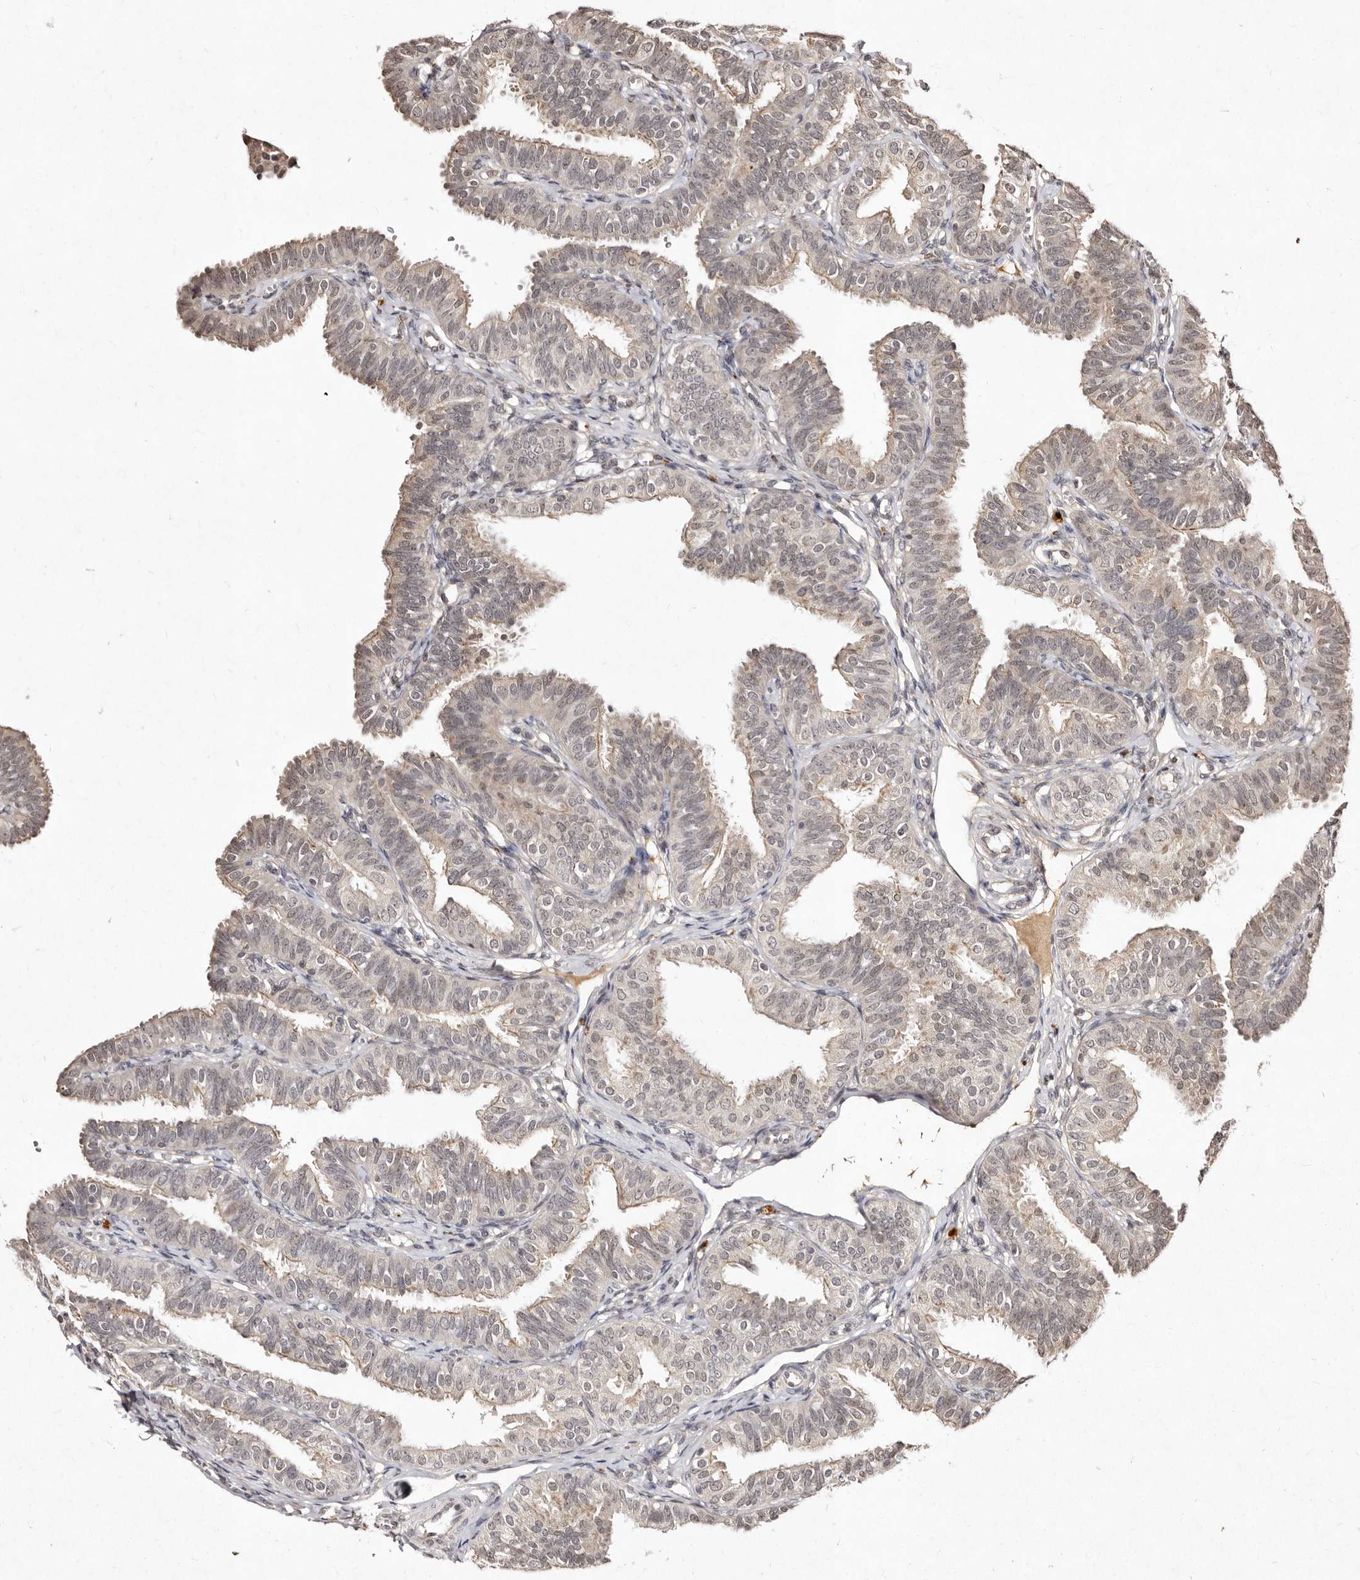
{"staining": {"intensity": "moderate", "quantity": "25%-75%", "location": "cytoplasmic/membranous"}, "tissue": "fallopian tube", "cell_type": "Glandular cells", "image_type": "normal", "snomed": [{"axis": "morphology", "description": "Normal tissue, NOS"}, {"axis": "topography", "description": "Fallopian tube"}], "caption": "Moderate cytoplasmic/membranous expression is appreciated in about 25%-75% of glandular cells in benign fallopian tube.", "gene": "LCORL", "patient": {"sex": "female", "age": 35}}